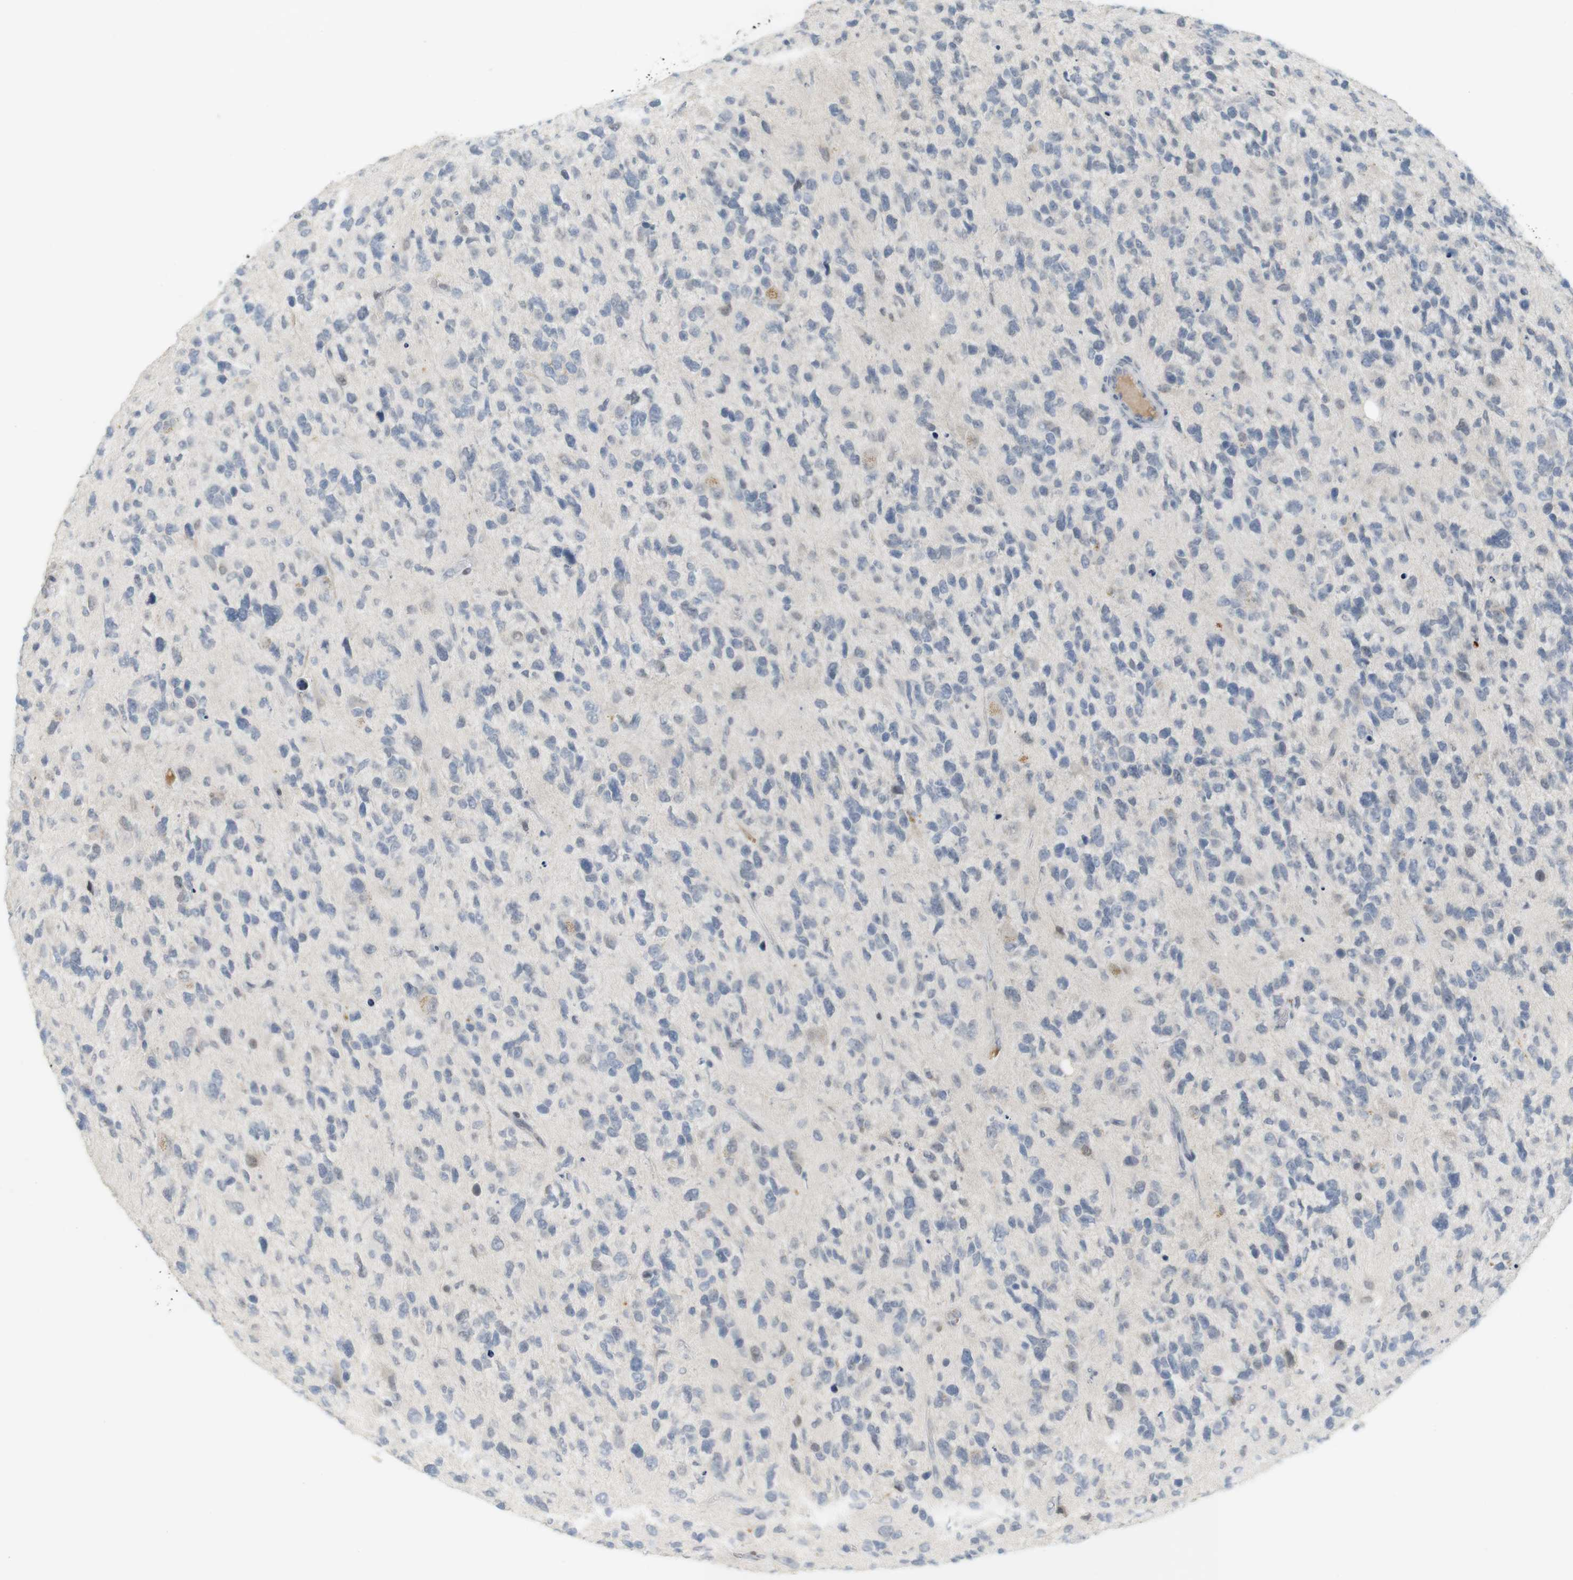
{"staining": {"intensity": "negative", "quantity": "none", "location": "none"}, "tissue": "glioma", "cell_type": "Tumor cells", "image_type": "cancer", "snomed": [{"axis": "morphology", "description": "Glioma, malignant, High grade"}, {"axis": "topography", "description": "Brain"}], "caption": "The immunohistochemistry photomicrograph has no significant staining in tumor cells of glioma tissue. (DAB (3,3'-diaminobenzidine) IHC with hematoxylin counter stain).", "gene": "DMC1", "patient": {"sex": "female", "age": 58}}